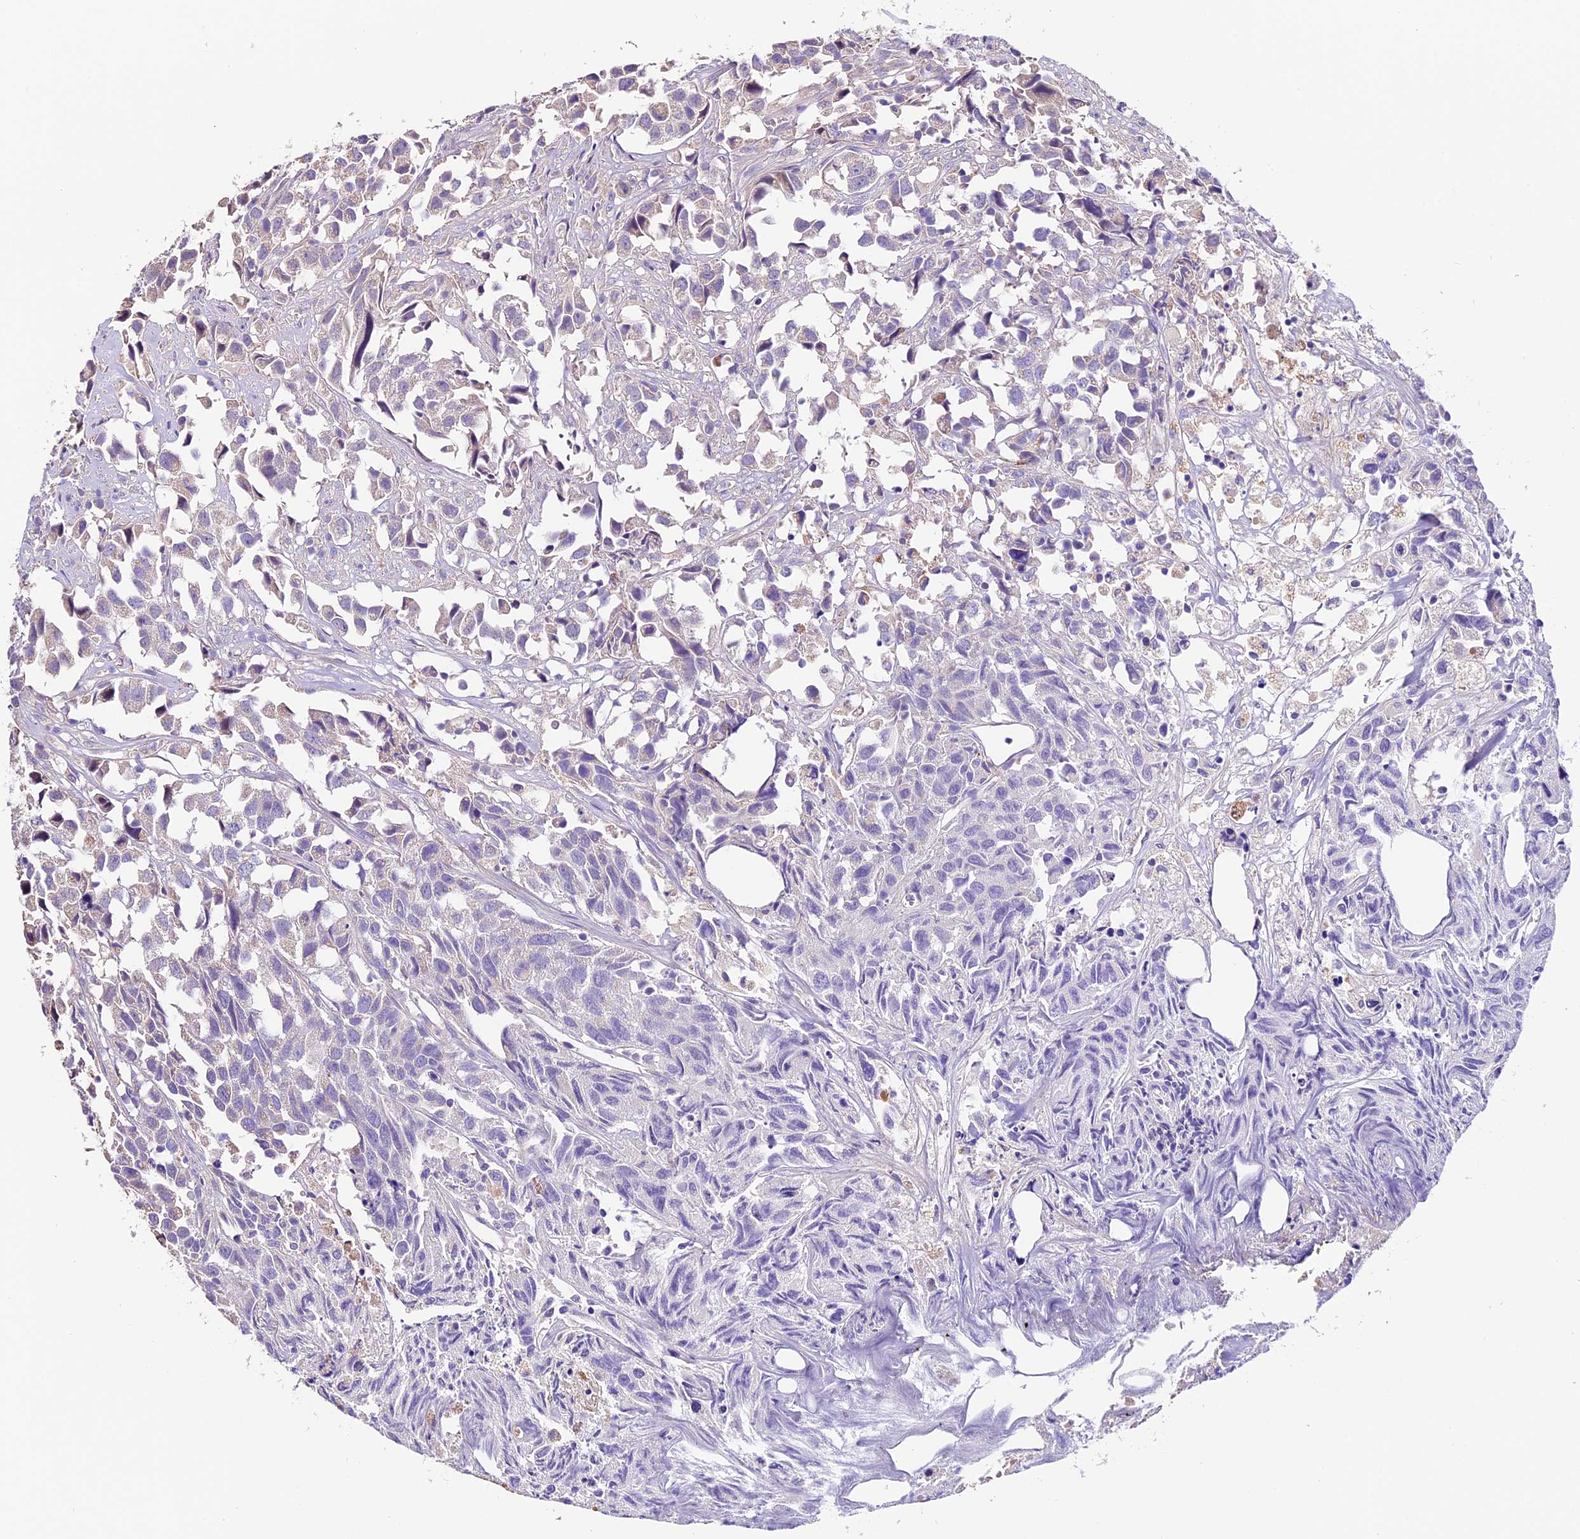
{"staining": {"intensity": "negative", "quantity": "none", "location": "none"}, "tissue": "urothelial cancer", "cell_type": "Tumor cells", "image_type": "cancer", "snomed": [{"axis": "morphology", "description": "Urothelial carcinoma, High grade"}, {"axis": "topography", "description": "Urinary bladder"}], "caption": "This is a image of IHC staining of urothelial cancer, which shows no staining in tumor cells.", "gene": "DDX28", "patient": {"sex": "female", "age": 75}}